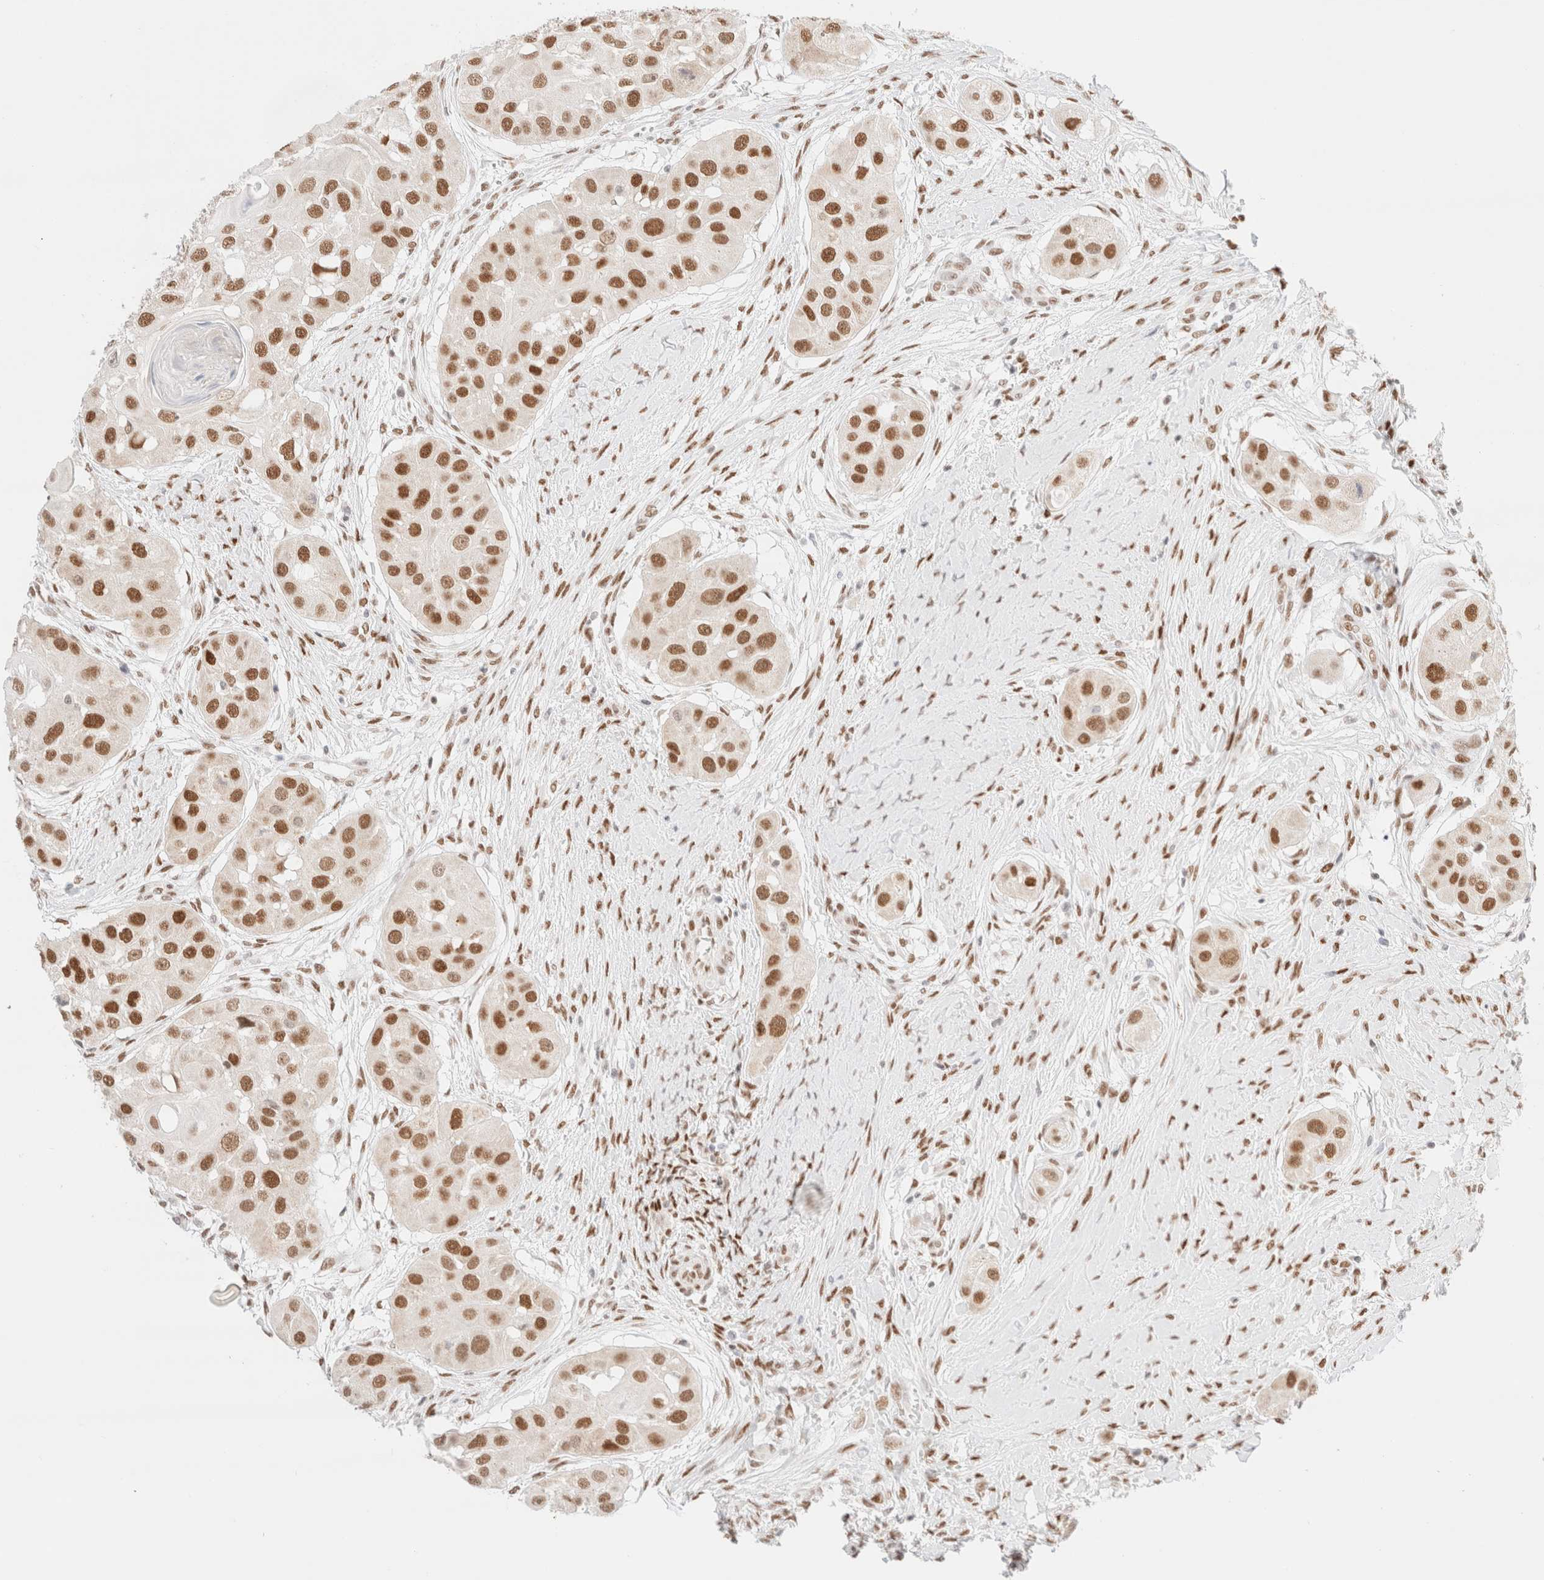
{"staining": {"intensity": "strong", "quantity": ">75%", "location": "nuclear"}, "tissue": "head and neck cancer", "cell_type": "Tumor cells", "image_type": "cancer", "snomed": [{"axis": "morphology", "description": "Normal tissue, NOS"}, {"axis": "morphology", "description": "Squamous cell carcinoma, NOS"}, {"axis": "topography", "description": "Skeletal muscle"}, {"axis": "topography", "description": "Head-Neck"}], "caption": "DAB (3,3'-diaminobenzidine) immunohistochemical staining of human head and neck squamous cell carcinoma shows strong nuclear protein positivity in about >75% of tumor cells. The staining is performed using DAB brown chromogen to label protein expression. The nuclei are counter-stained blue using hematoxylin.", "gene": "CIC", "patient": {"sex": "male", "age": 51}}